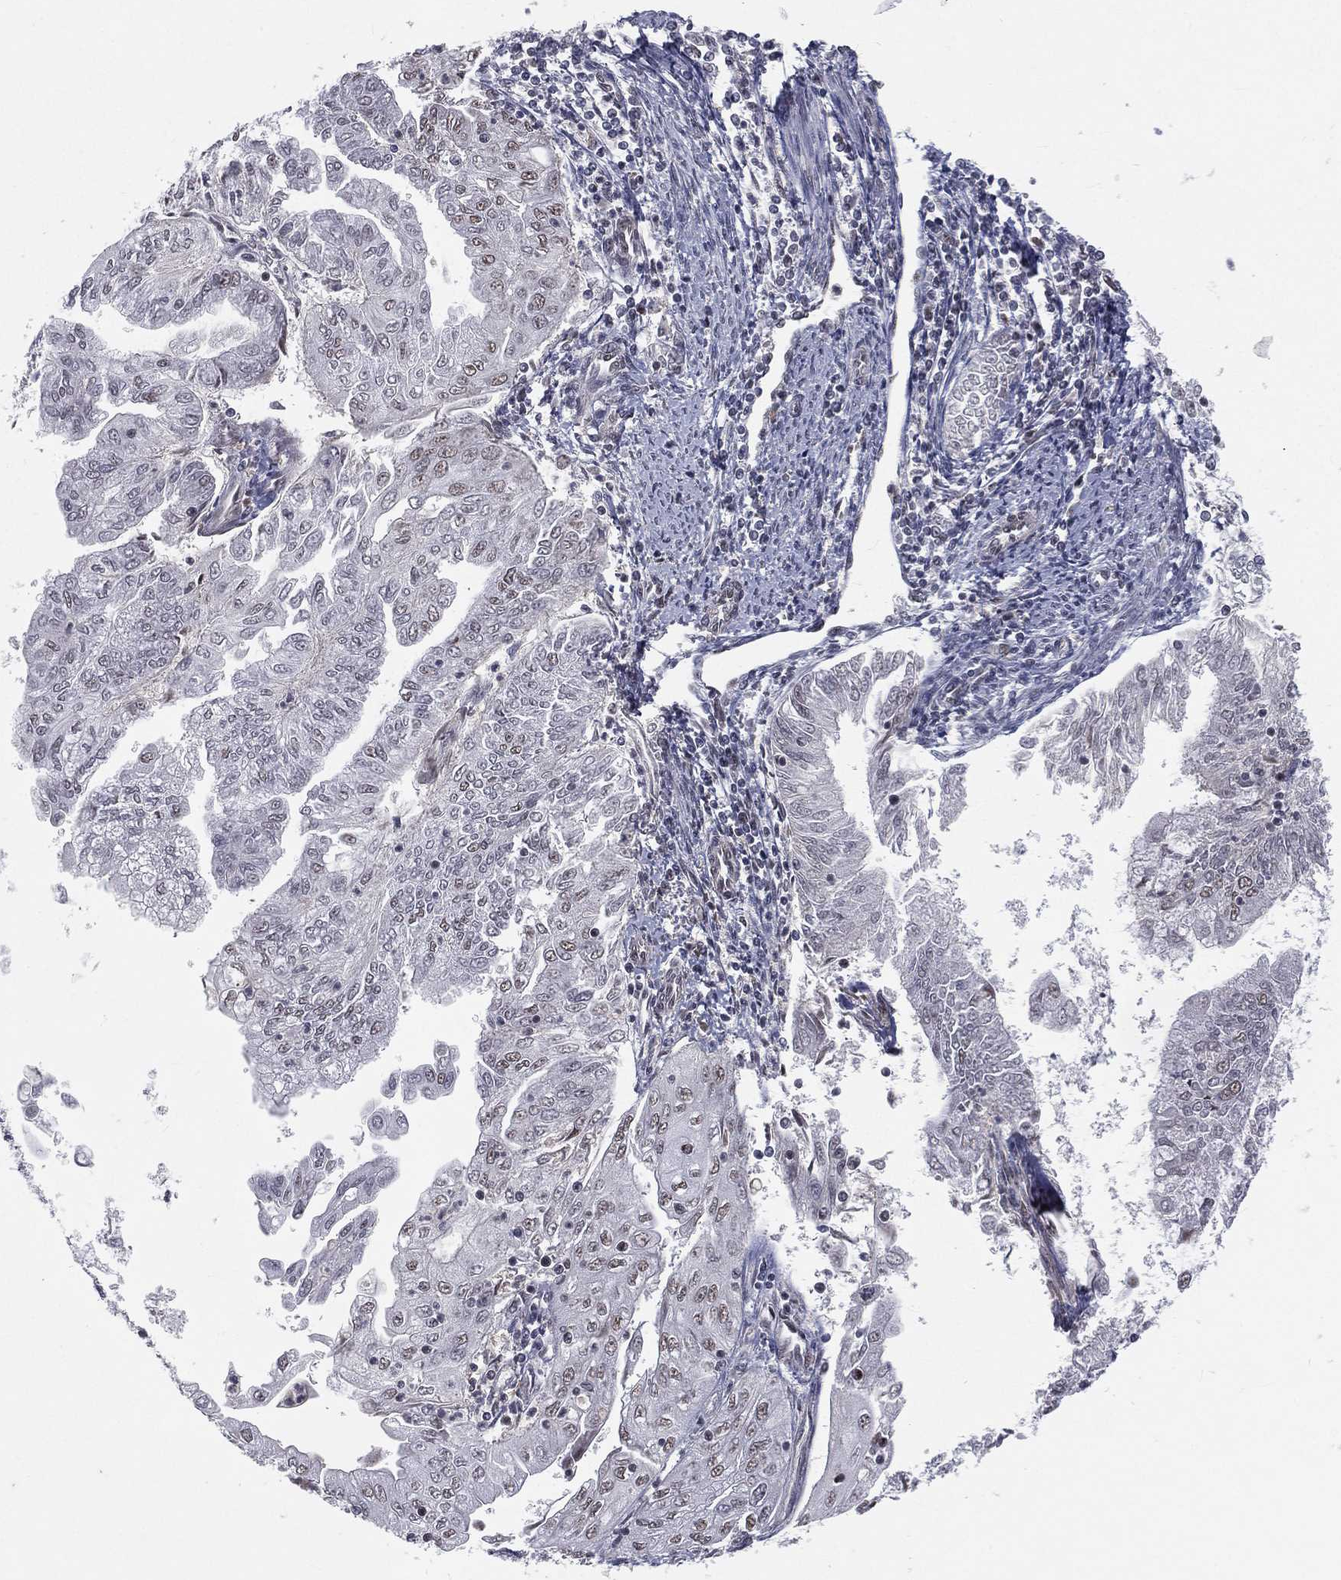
{"staining": {"intensity": "weak", "quantity": "25%-75%", "location": "nuclear"}, "tissue": "endometrial cancer", "cell_type": "Tumor cells", "image_type": "cancer", "snomed": [{"axis": "morphology", "description": "Adenocarcinoma, NOS"}, {"axis": "topography", "description": "Endometrium"}], "caption": "Weak nuclear protein positivity is identified in approximately 25%-75% of tumor cells in endometrial cancer (adenocarcinoma). The staining was performed using DAB to visualize the protein expression in brown, while the nuclei were stained in blue with hematoxylin (Magnification: 20x).", "gene": "MORC2", "patient": {"sex": "female", "age": 56}}